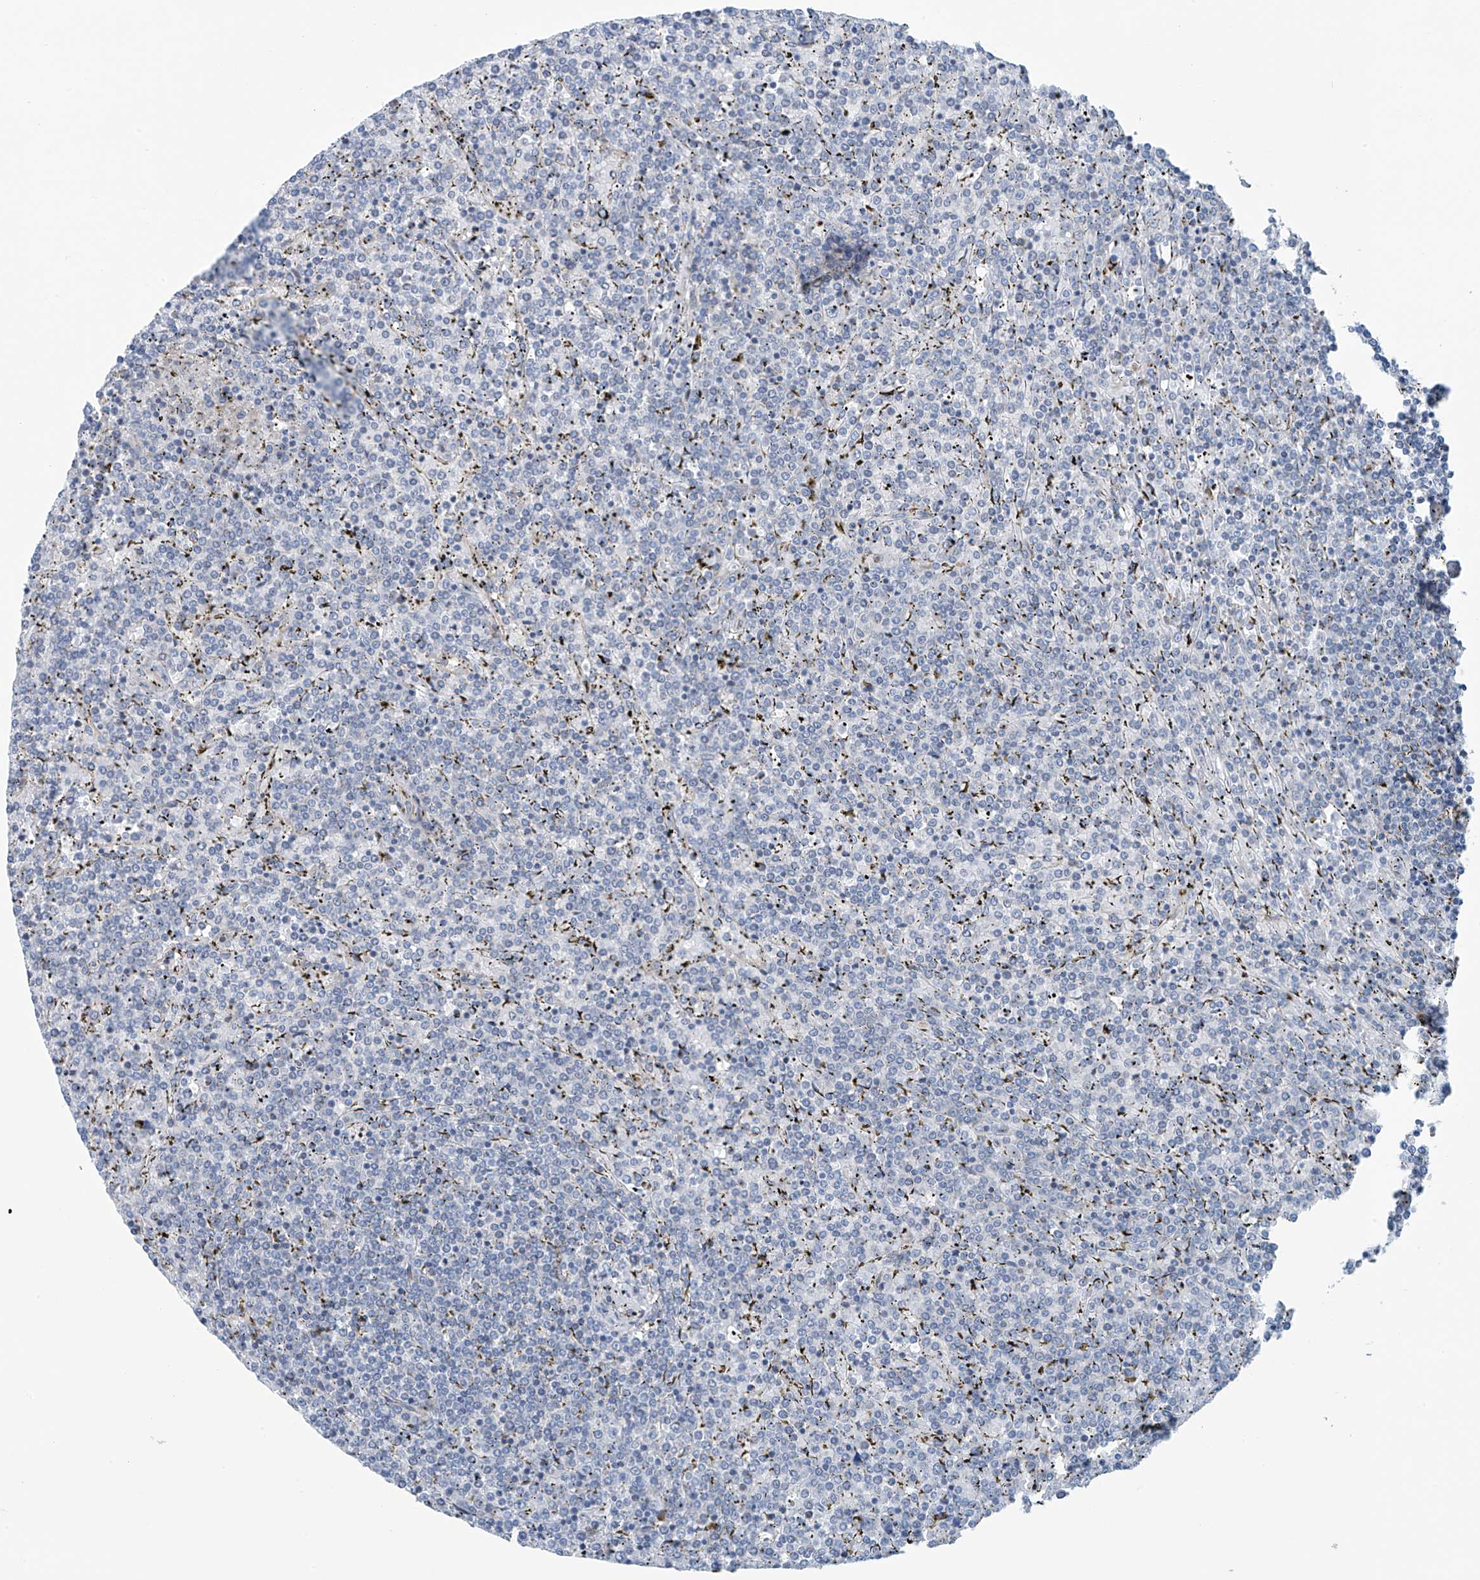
{"staining": {"intensity": "negative", "quantity": "none", "location": "none"}, "tissue": "lymphoma", "cell_type": "Tumor cells", "image_type": "cancer", "snomed": [{"axis": "morphology", "description": "Malignant lymphoma, non-Hodgkin's type, Low grade"}, {"axis": "topography", "description": "Spleen"}], "caption": "DAB (3,3'-diaminobenzidine) immunohistochemical staining of low-grade malignant lymphoma, non-Hodgkin's type displays no significant expression in tumor cells.", "gene": "RCN2", "patient": {"sex": "female", "age": 19}}